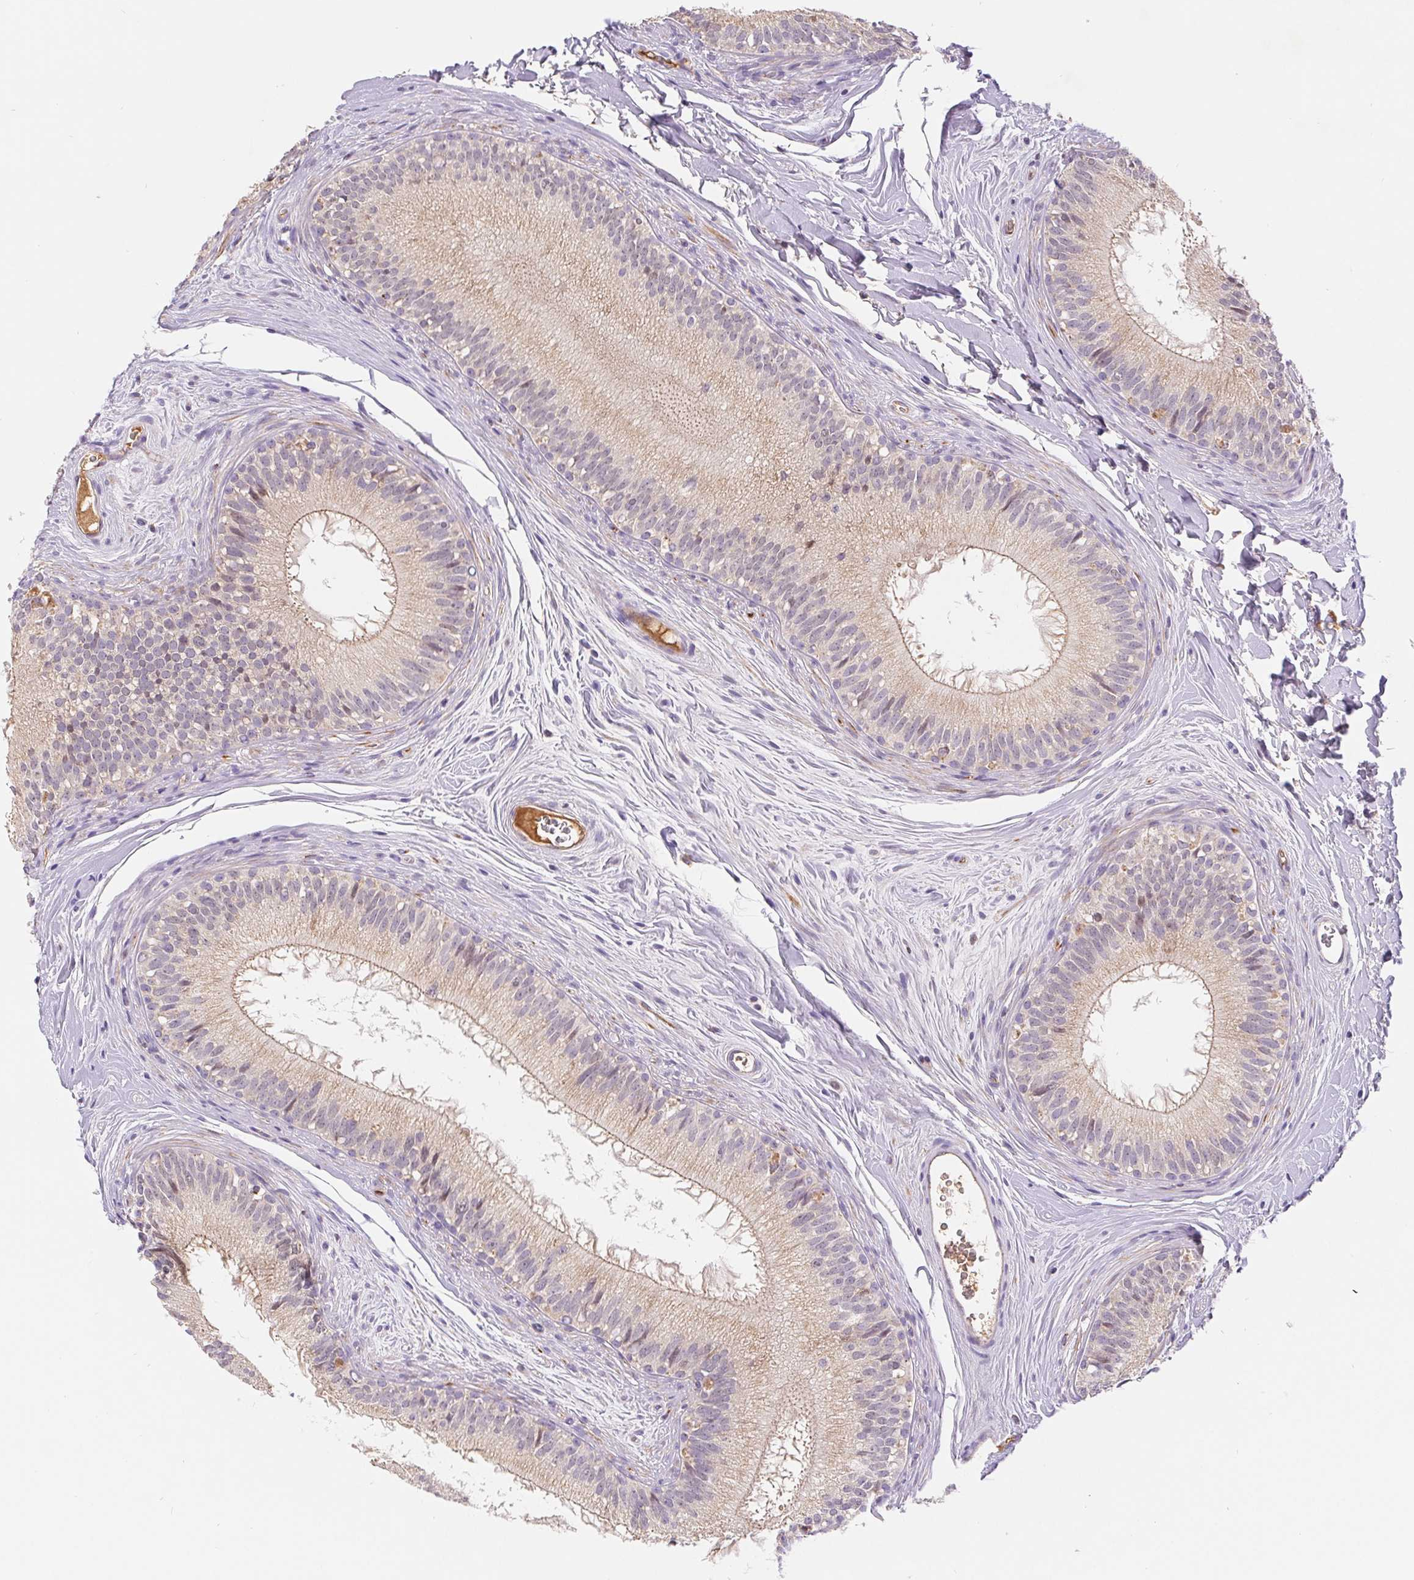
{"staining": {"intensity": "weak", "quantity": "25%-75%", "location": "cytoplasmic/membranous,nuclear"}, "tissue": "epididymis", "cell_type": "Glandular cells", "image_type": "normal", "snomed": [{"axis": "morphology", "description": "Normal tissue, NOS"}, {"axis": "topography", "description": "Epididymis"}], "caption": "Benign epididymis shows weak cytoplasmic/membranous,nuclear expression in approximately 25%-75% of glandular cells.", "gene": "EMC6", "patient": {"sex": "male", "age": 44}}